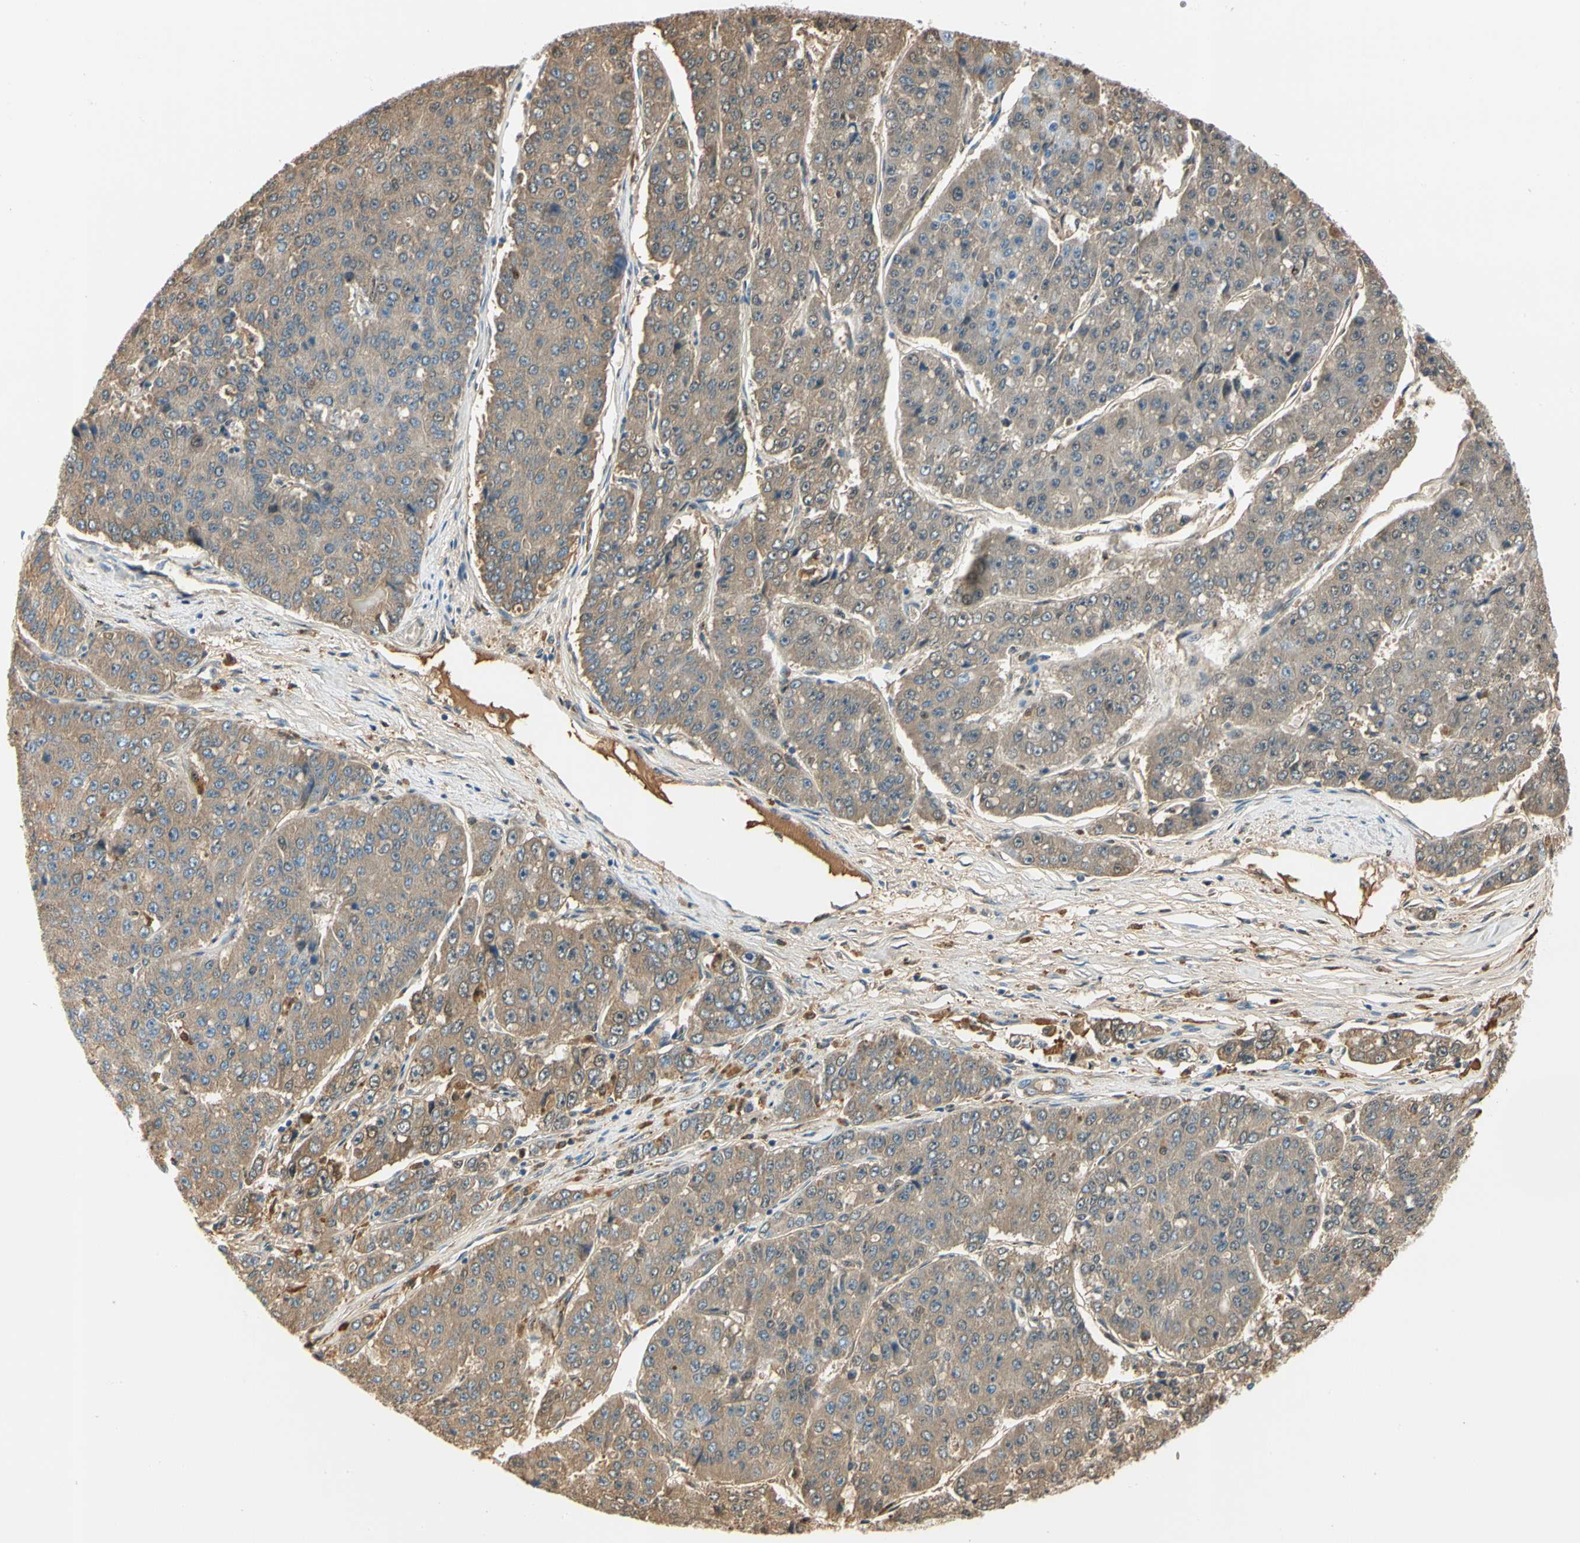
{"staining": {"intensity": "moderate", "quantity": ">75%", "location": "cytoplasmic/membranous"}, "tissue": "pancreatic cancer", "cell_type": "Tumor cells", "image_type": "cancer", "snomed": [{"axis": "morphology", "description": "Adenocarcinoma, NOS"}, {"axis": "topography", "description": "Pancreas"}], "caption": "A medium amount of moderate cytoplasmic/membranous positivity is present in approximately >75% of tumor cells in pancreatic adenocarcinoma tissue. The protein of interest is shown in brown color, while the nuclei are stained blue.", "gene": "LAMB3", "patient": {"sex": "male", "age": 50}}